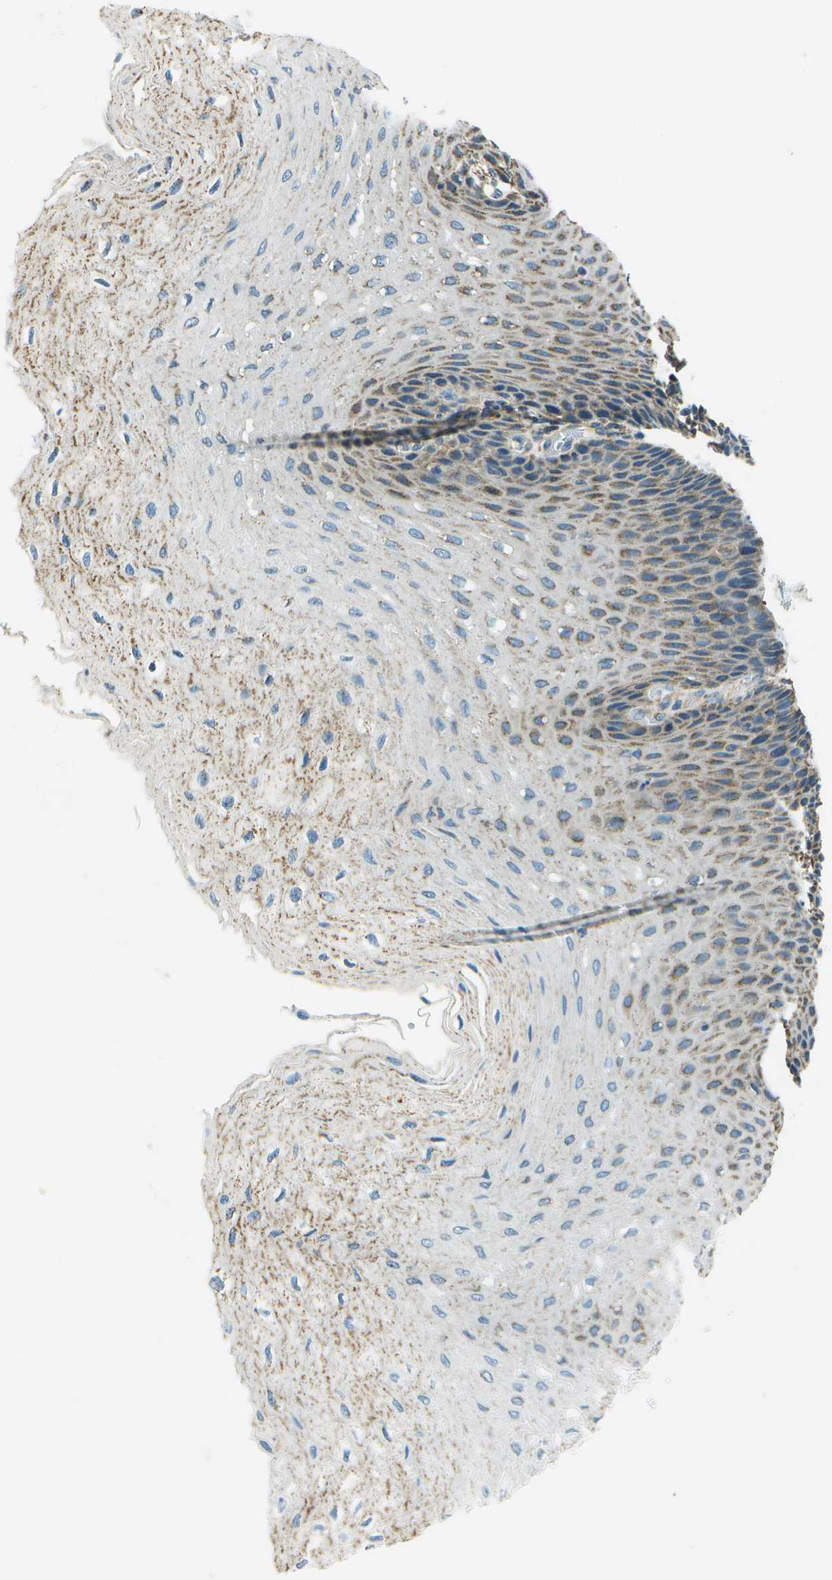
{"staining": {"intensity": "moderate", "quantity": "25%-75%", "location": "cytoplasmic/membranous"}, "tissue": "esophagus", "cell_type": "Squamous epithelial cells", "image_type": "normal", "snomed": [{"axis": "morphology", "description": "Normal tissue, NOS"}, {"axis": "topography", "description": "Esophagus"}], "caption": "High-magnification brightfield microscopy of benign esophagus stained with DAB (brown) and counterstained with hematoxylin (blue). squamous epithelial cells exhibit moderate cytoplasmic/membranous expression is appreciated in about25%-75% of cells. (brown staining indicates protein expression, while blue staining denotes nuclei).", "gene": "TMEM51", "patient": {"sex": "female", "age": 72}}